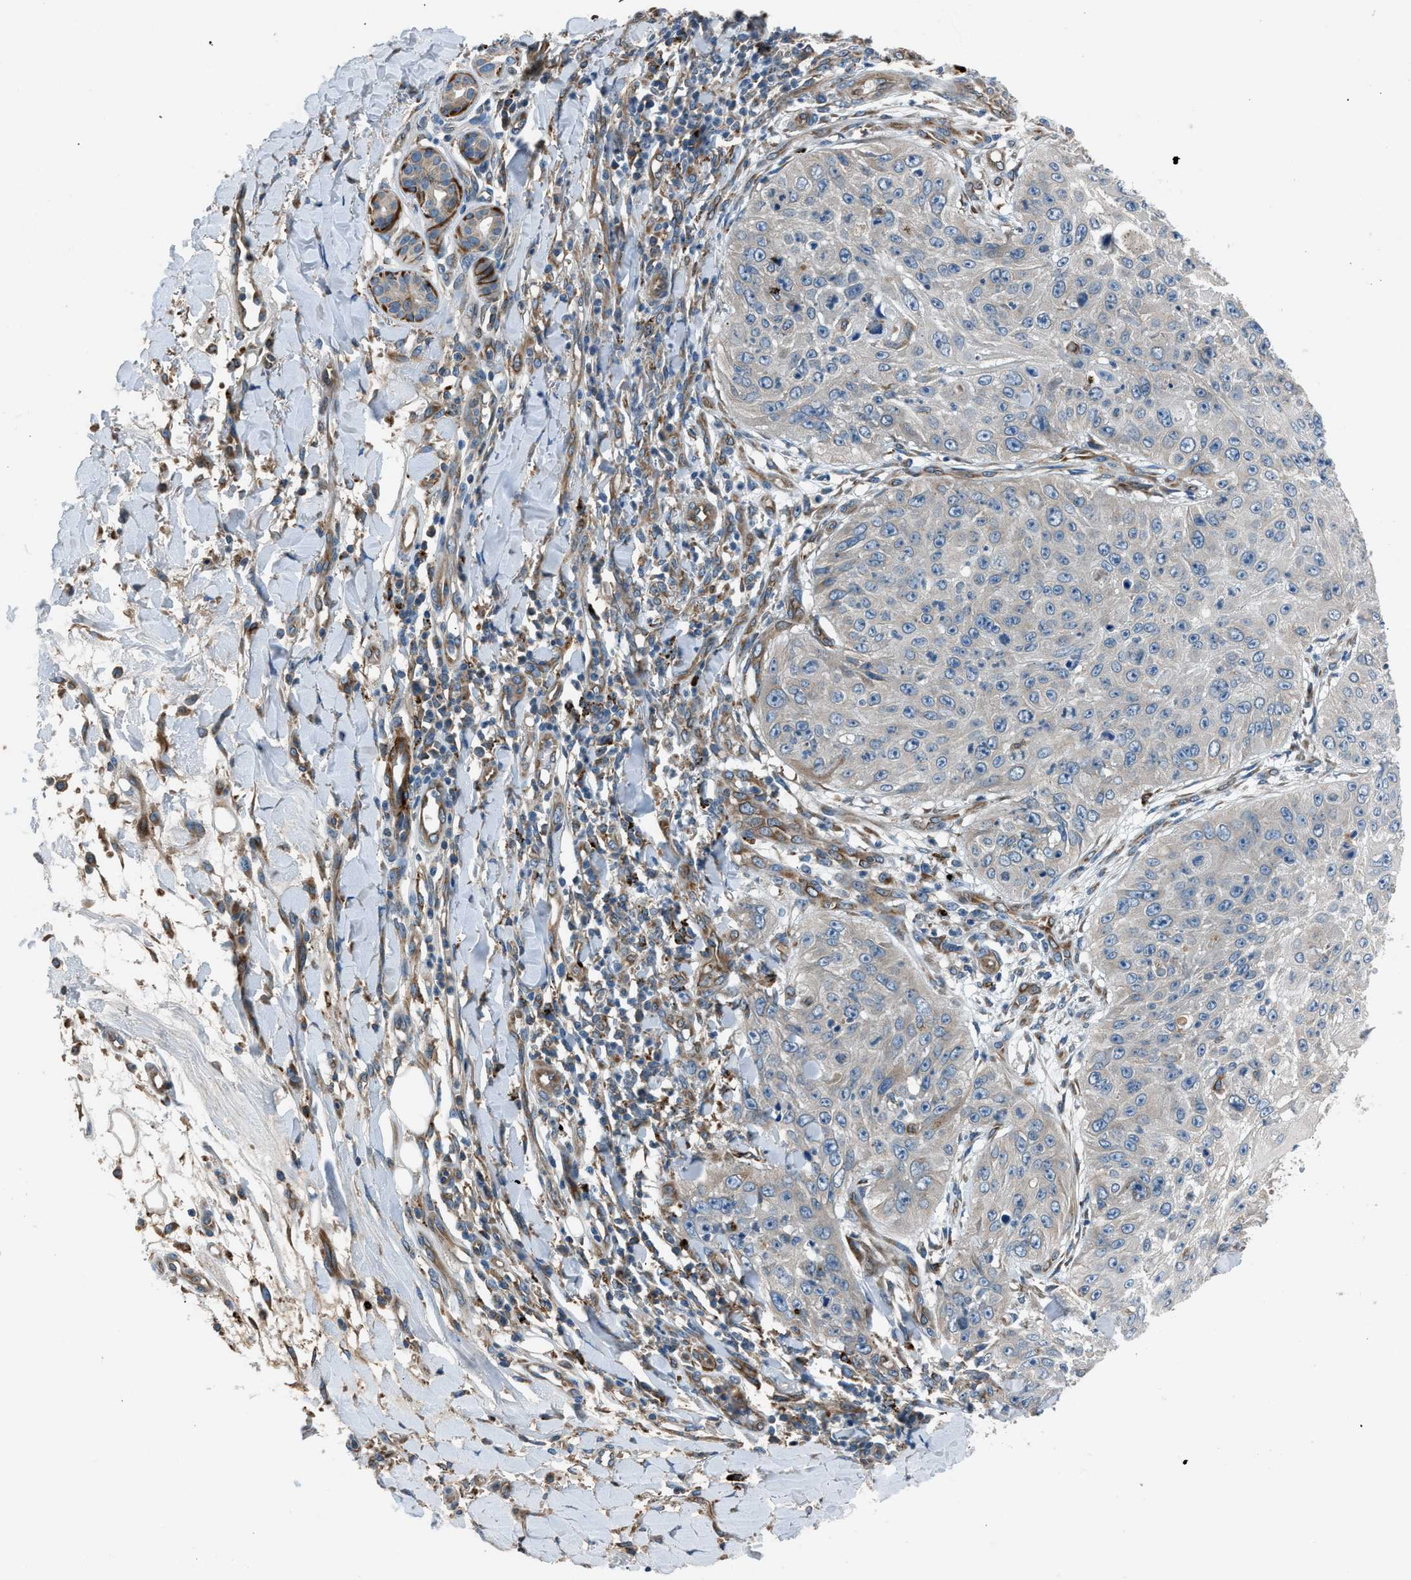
{"staining": {"intensity": "negative", "quantity": "none", "location": "none"}, "tissue": "skin cancer", "cell_type": "Tumor cells", "image_type": "cancer", "snomed": [{"axis": "morphology", "description": "Squamous cell carcinoma, NOS"}, {"axis": "topography", "description": "Skin"}], "caption": "This is an IHC image of human squamous cell carcinoma (skin). There is no staining in tumor cells.", "gene": "LMBR1", "patient": {"sex": "female", "age": 80}}